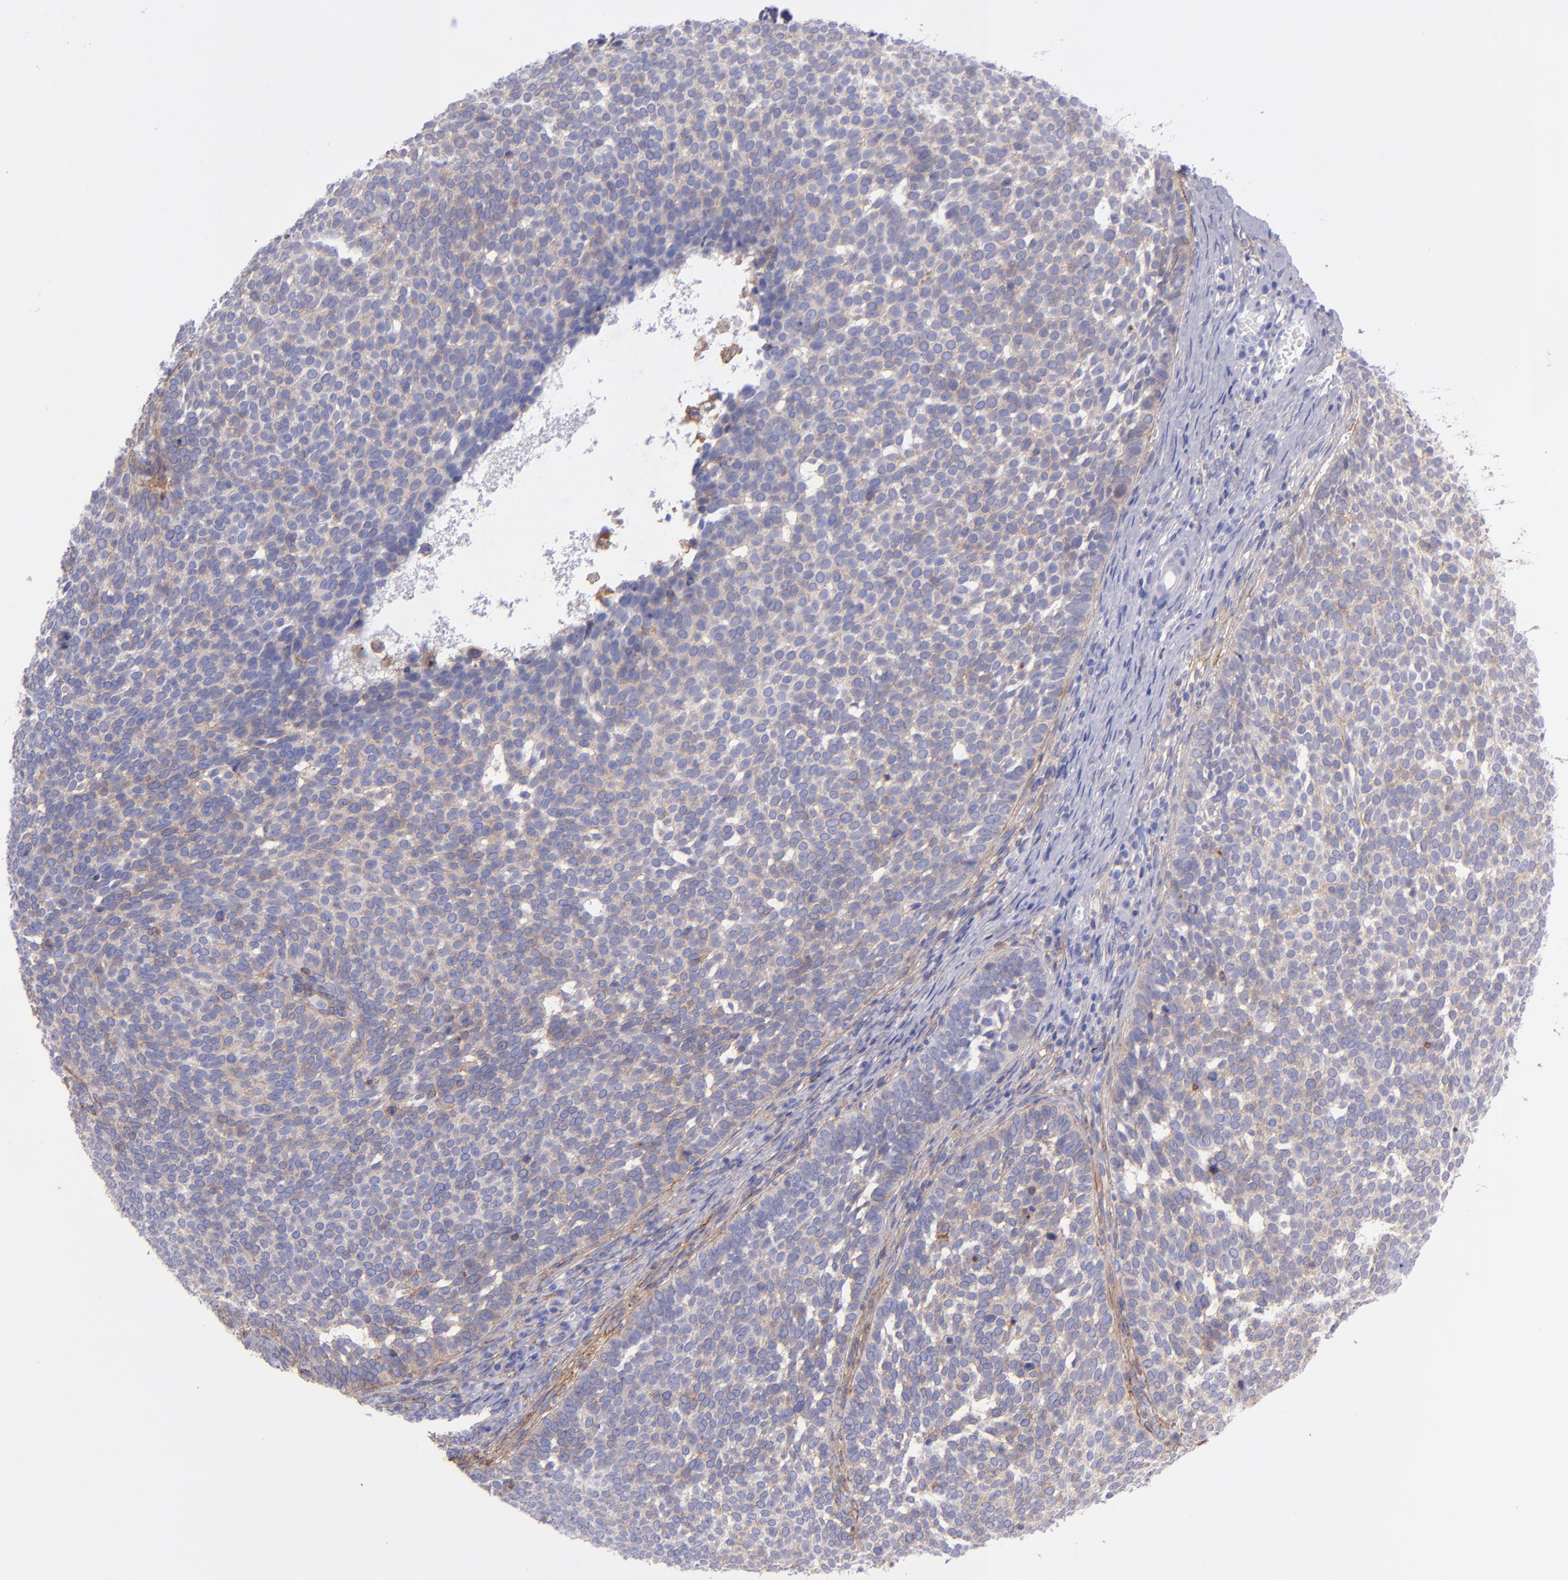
{"staining": {"intensity": "weak", "quantity": "<25%", "location": "cytoplasmic/membranous"}, "tissue": "skin cancer", "cell_type": "Tumor cells", "image_type": "cancer", "snomed": [{"axis": "morphology", "description": "Basal cell carcinoma"}, {"axis": "topography", "description": "Skin"}], "caption": "This photomicrograph is of skin cancer (basal cell carcinoma) stained with immunohistochemistry to label a protein in brown with the nuclei are counter-stained blue. There is no positivity in tumor cells. The staining was performed using DAB to visualize the protein expression in brown, while the nuclei were stained in blue with hematoxylin (Magnification: 20x).", "gene": "ITGAV", "patient": {"sex": "male", "age": 63}}